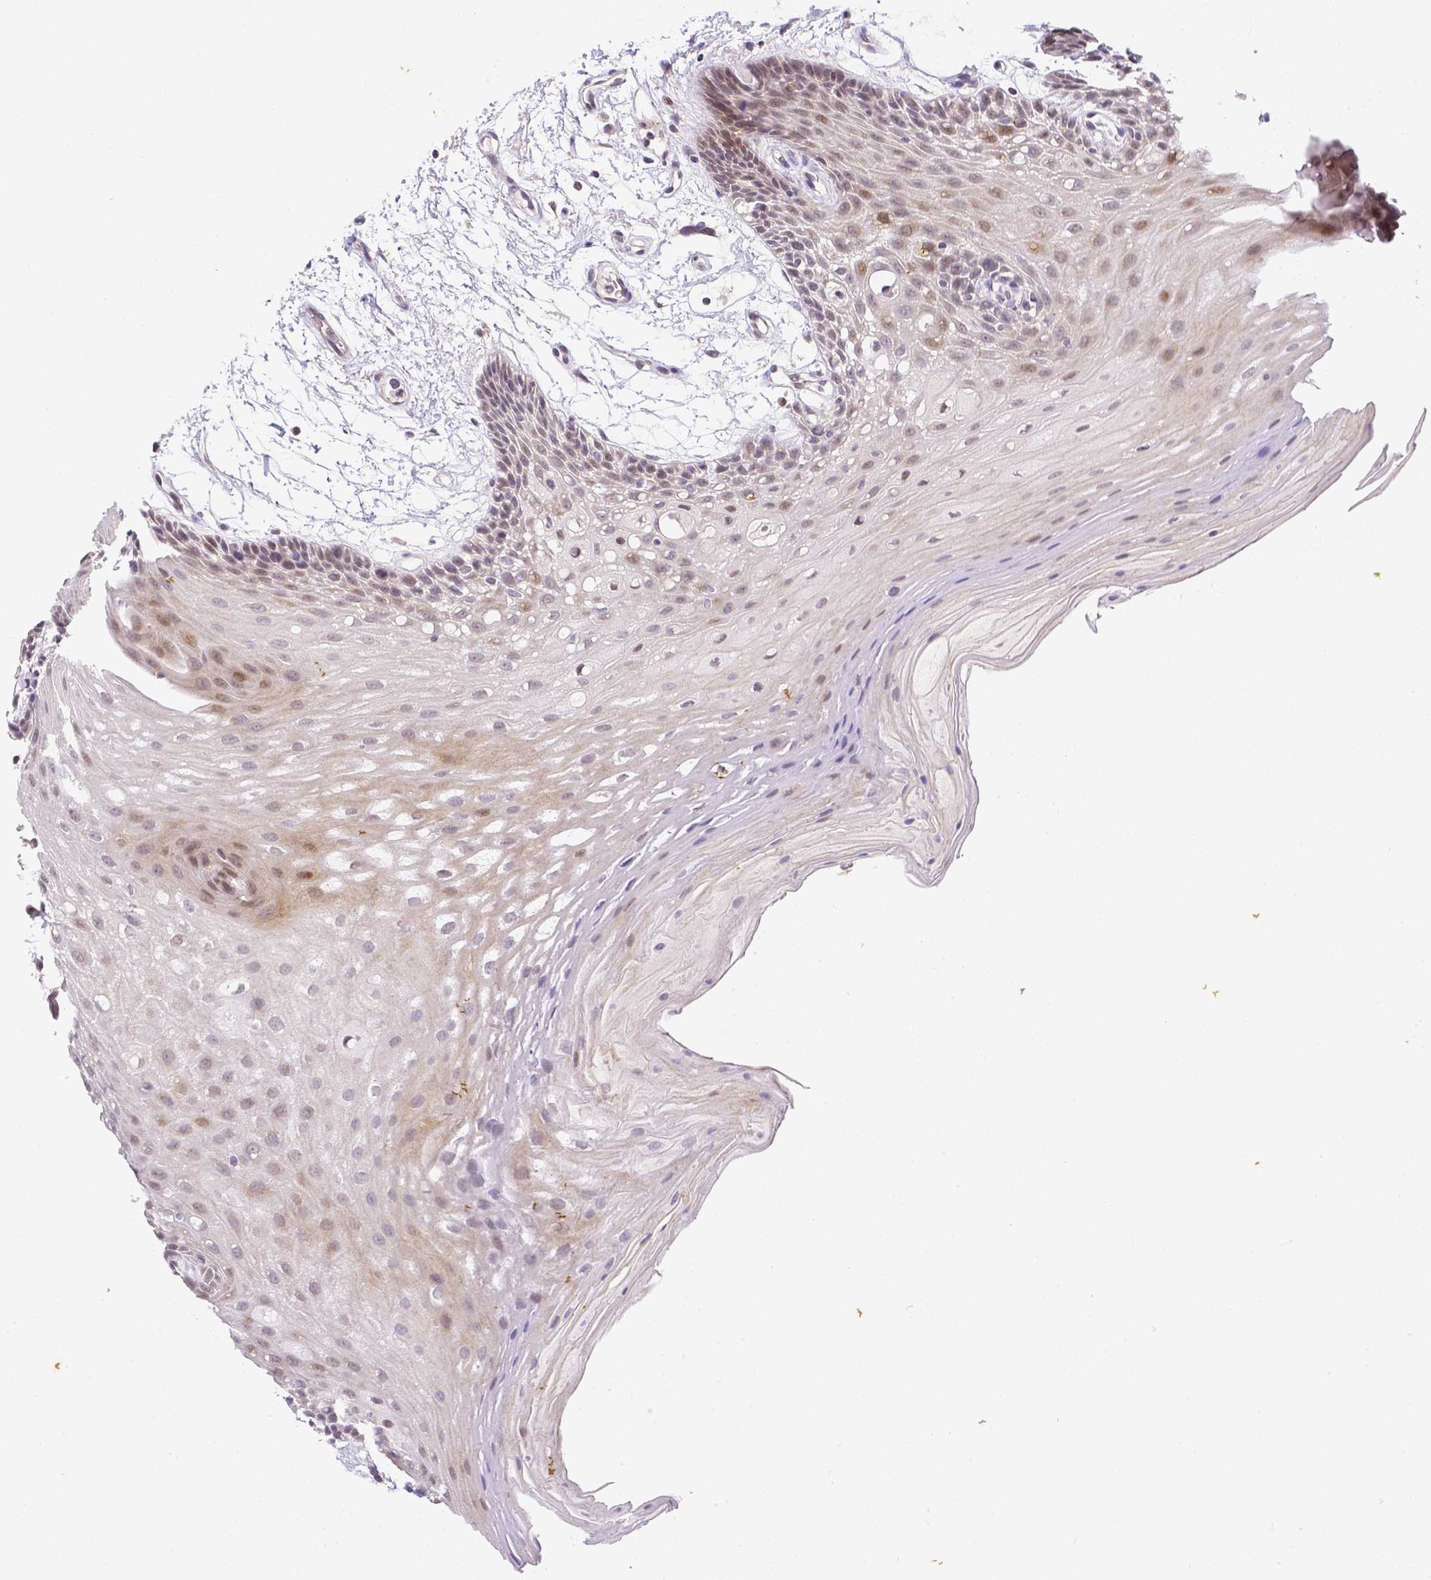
{"staining": {"intensity": "weak", "quantity": "<25%", "location": "cytoplasmic/membranous,nuclear"}, "tissue": "oral mucosa", "cell_type": "Squamous epithelial cells", "image_type": "normal", "snomed": [{"axis": "morphology", "description": "Normal tissue, NOS"}, {"axis": "morphology", "description": "Squamous cell carcinoma, NOS"}, {"axis": "topography", "description": "Oral tissue"}, {"axis": "topography", "description": "Tounge, NOS"}, {"axis": "topography", "description": "Head-Neck"}], "caption": "DAB immunohistochemical staining of unremarkable oral mucosa exhibits no significant expression in squamous epithelial cells.", "gene": "ZNF280B", "patient": {"sex": "male", "age": 62}}